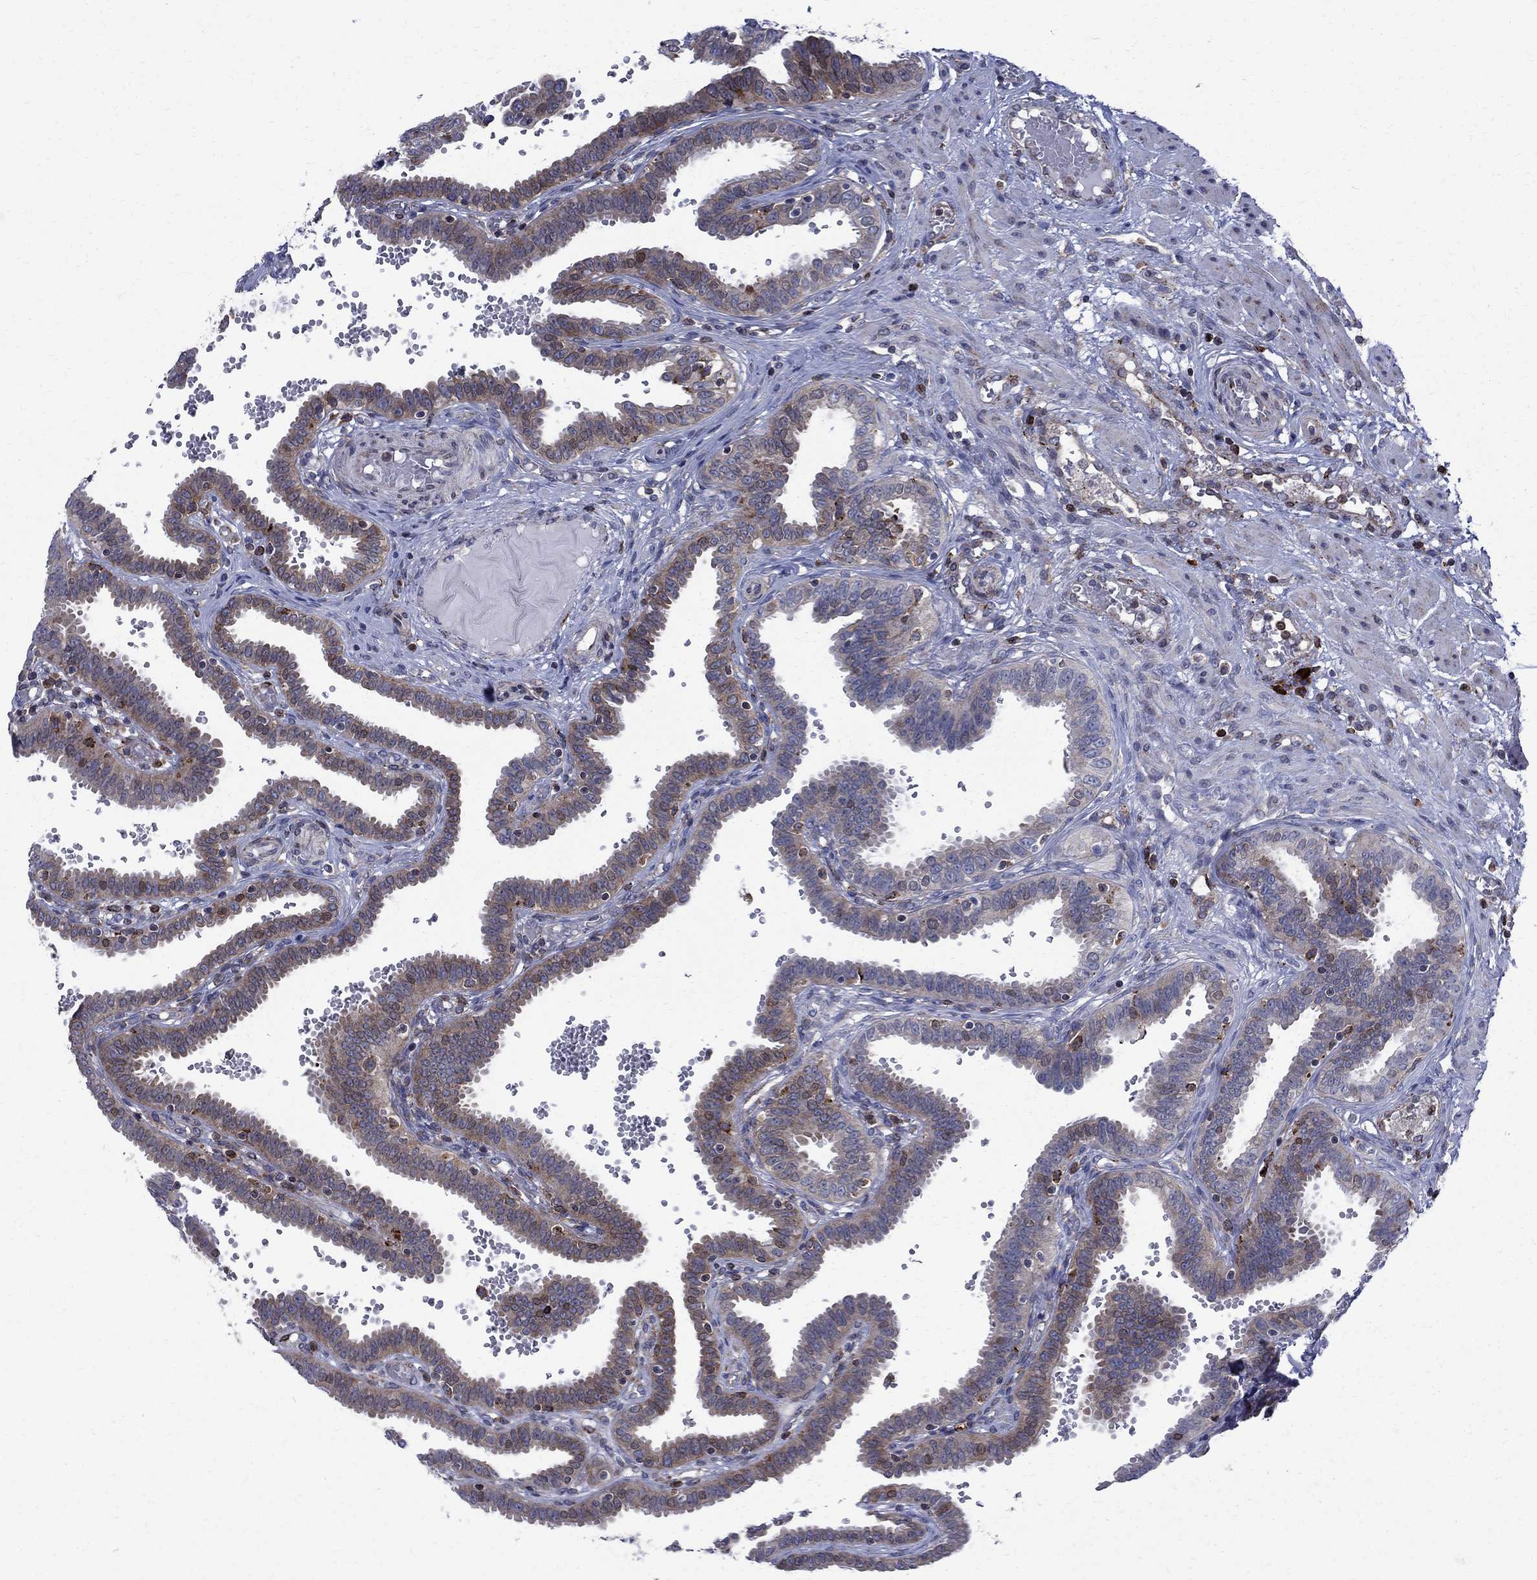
{"staining": {"intensity": "strong", "quantity": "<25%", "location": "cytoplasmic/membranous"}, "tissue": "fallopian tube", "cell_type": "Glandular cells", "image_type": "normal", "snomed": [{"axis": "morphology", "description": "Normal tissue, NOS"}, {"axis": "topography", "description": "Fallopian tube"}], "caption": "About <25% of glandular cells in unremarkable human fallopian tube demonstrate strong cytoplasmic/membranous protein positivity as visualized by brown immunohistochemical staining.", "gene": "CAB39L", "patient": {"sex": "female", "age": 37}}